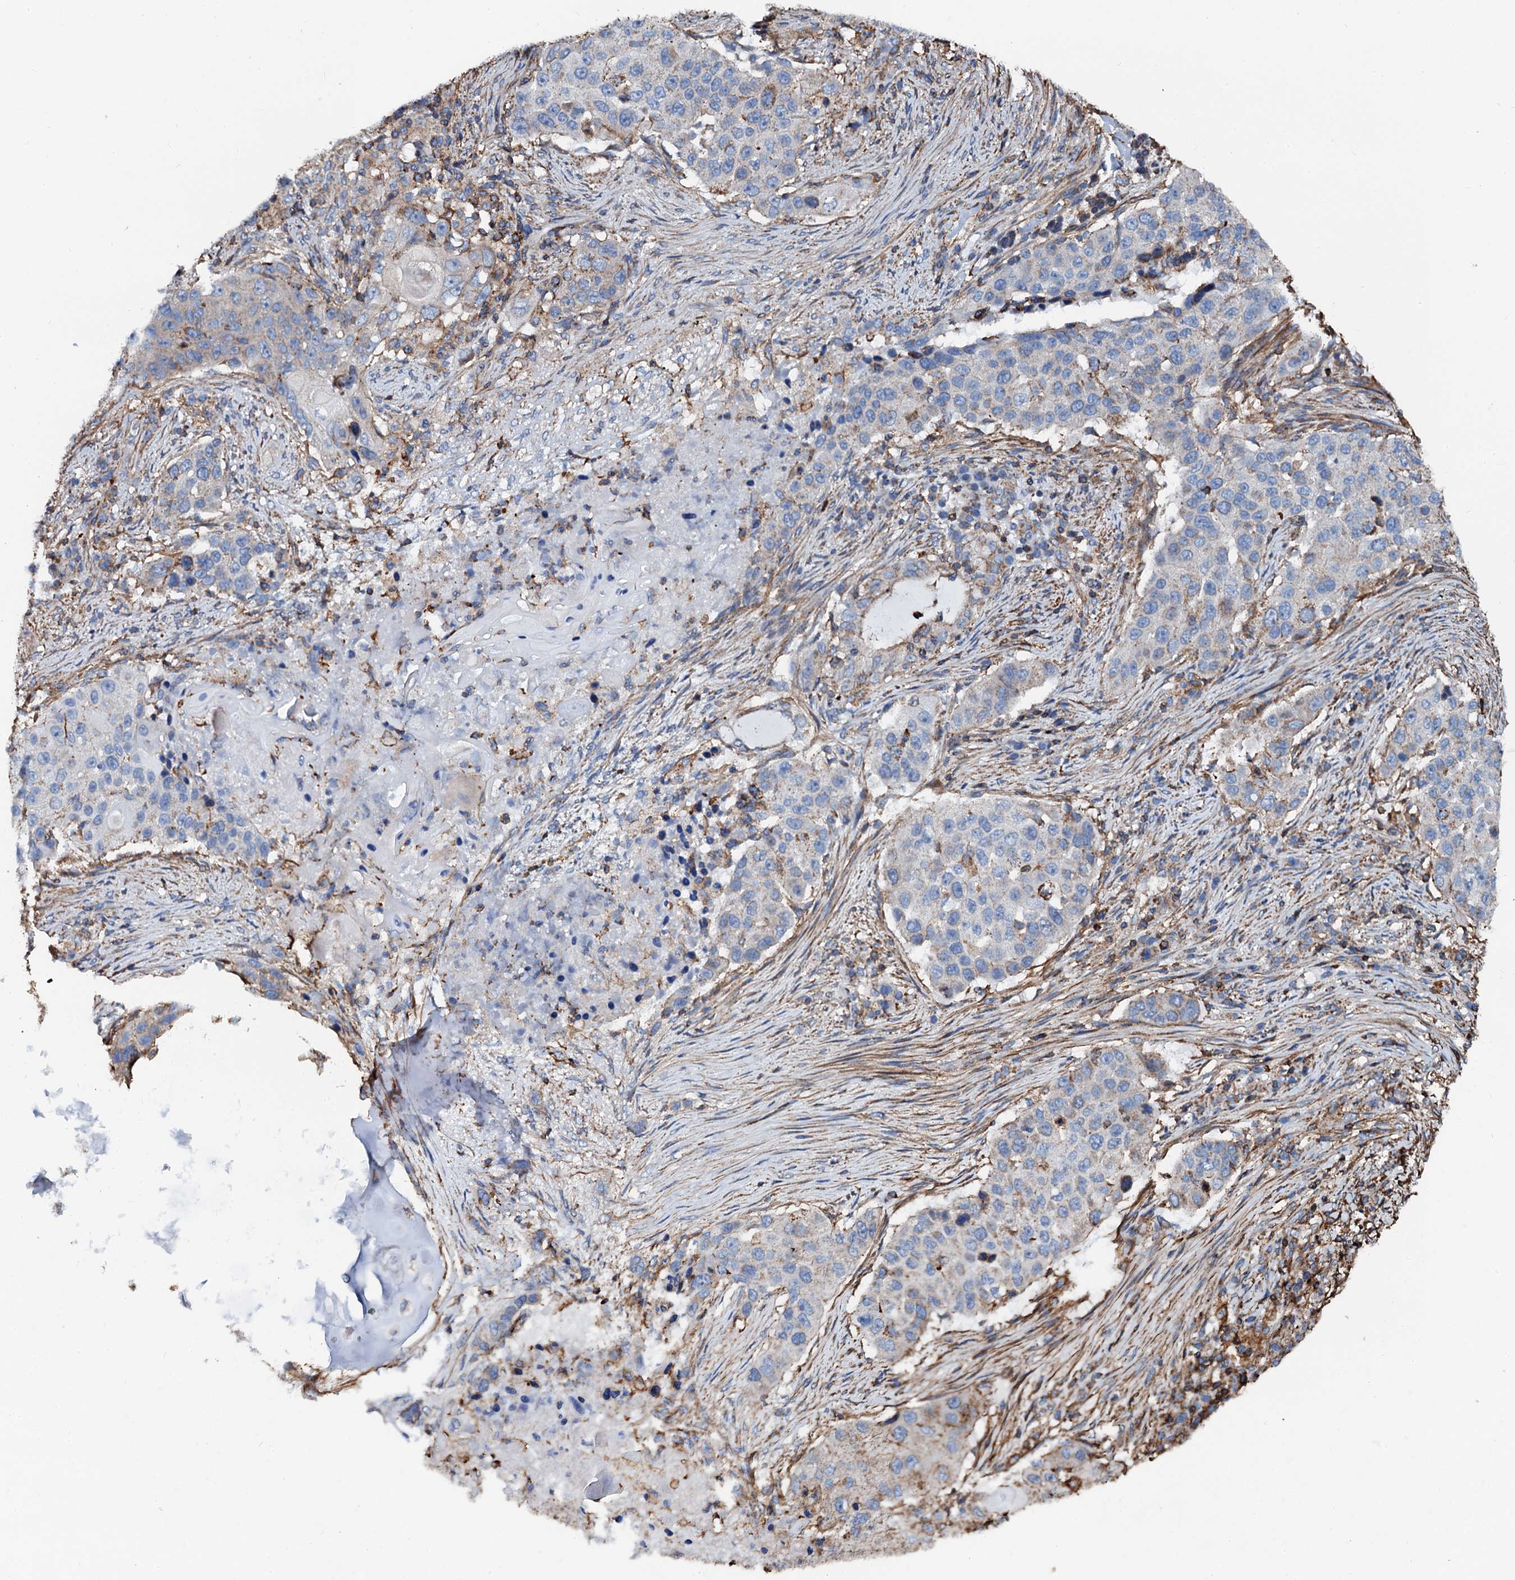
{"staining": {"intensity": "moderate", "quantity": "<25%", "location": "cytoplasmic/membranous"}, "tissue": "lung cancer", "cell_type": "Tumor cells", "image_type": "cancer", "snomed": [{"axis": "morphology", "description": "Squamous cell carcinoma, NOS"}, {"axis": "topography", "description": "Lung"}], "caption": "Immunohistochemistry (IHC) (DAB (3,3'-diaminobenzidine)) staining of lung cancer demonstrates moderate cytoplasmic/membranous protein expression in about <25% of tumor cells. The staining was performed using DAB (3,3'-diaminobenzidine) to visualize the protein expression in brown, while the nuclei were stained in blue with hematoxylin (Magnification: 20x).", "gene": "INTS10", "patient": {"sex": "female", "age": 63}}